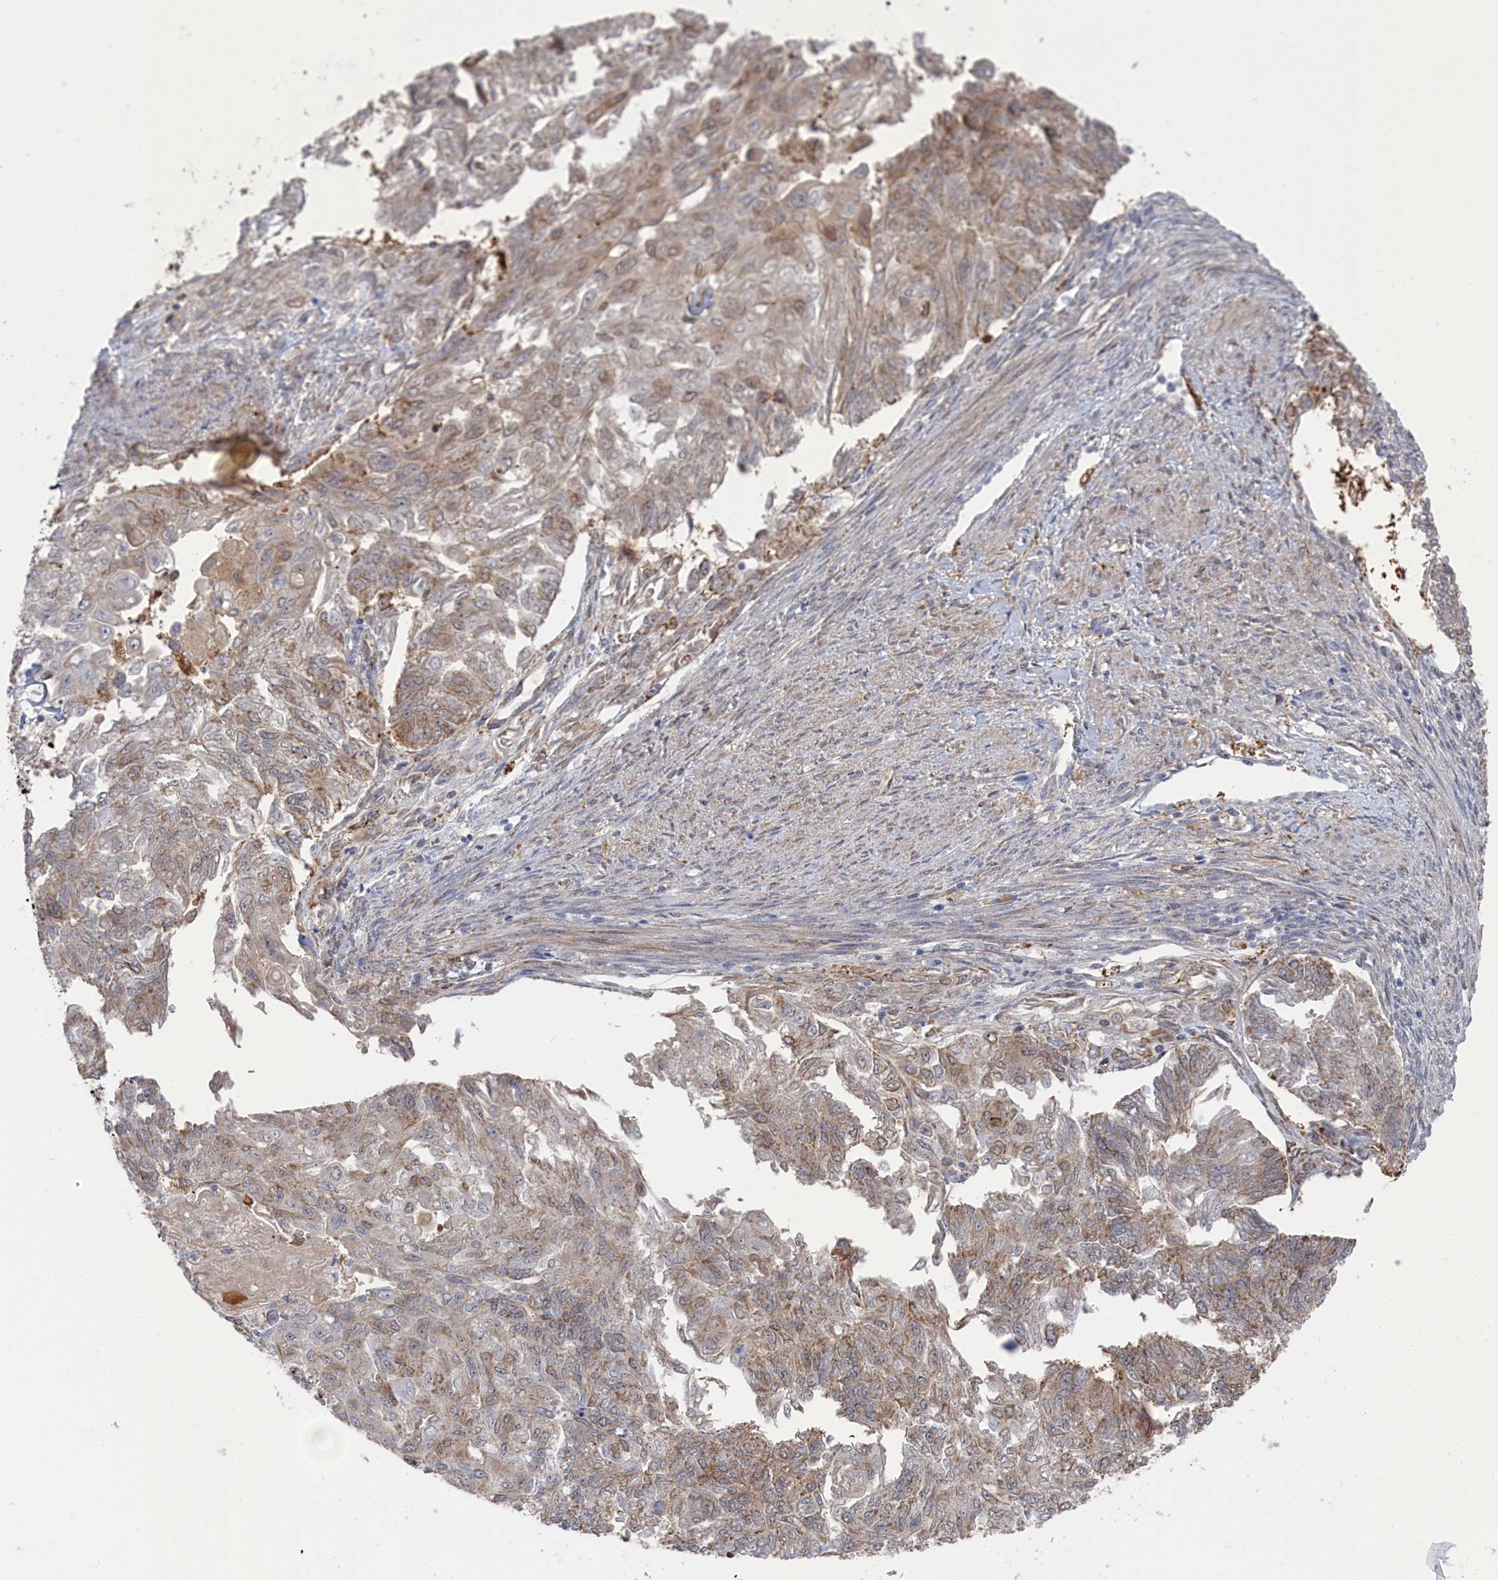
{"staining": {"intensity": "weak", "quantity": "25%-75%", "location": "cytoplasmic/membranous"}, "tissue": "endometrial cancer", "cell_type": "Tumor cells", "image_type": "cancer", "snomed": [{"axis": "morphology", "description": "Adenocarcinoma, NOS"}, {"axis": "topography", "description": "Endometrium"}], "caption": "DAB (3,3'-diaminobenzidine) immunohistochemical staining of human adenocarcinoma (endometrial) shows weak cytoplasmic/membranous protein positivity in approximately 25%-75% of tumor cells.", "gene": "IRGQ", "patient": {"sex": "female", "age": 32}}